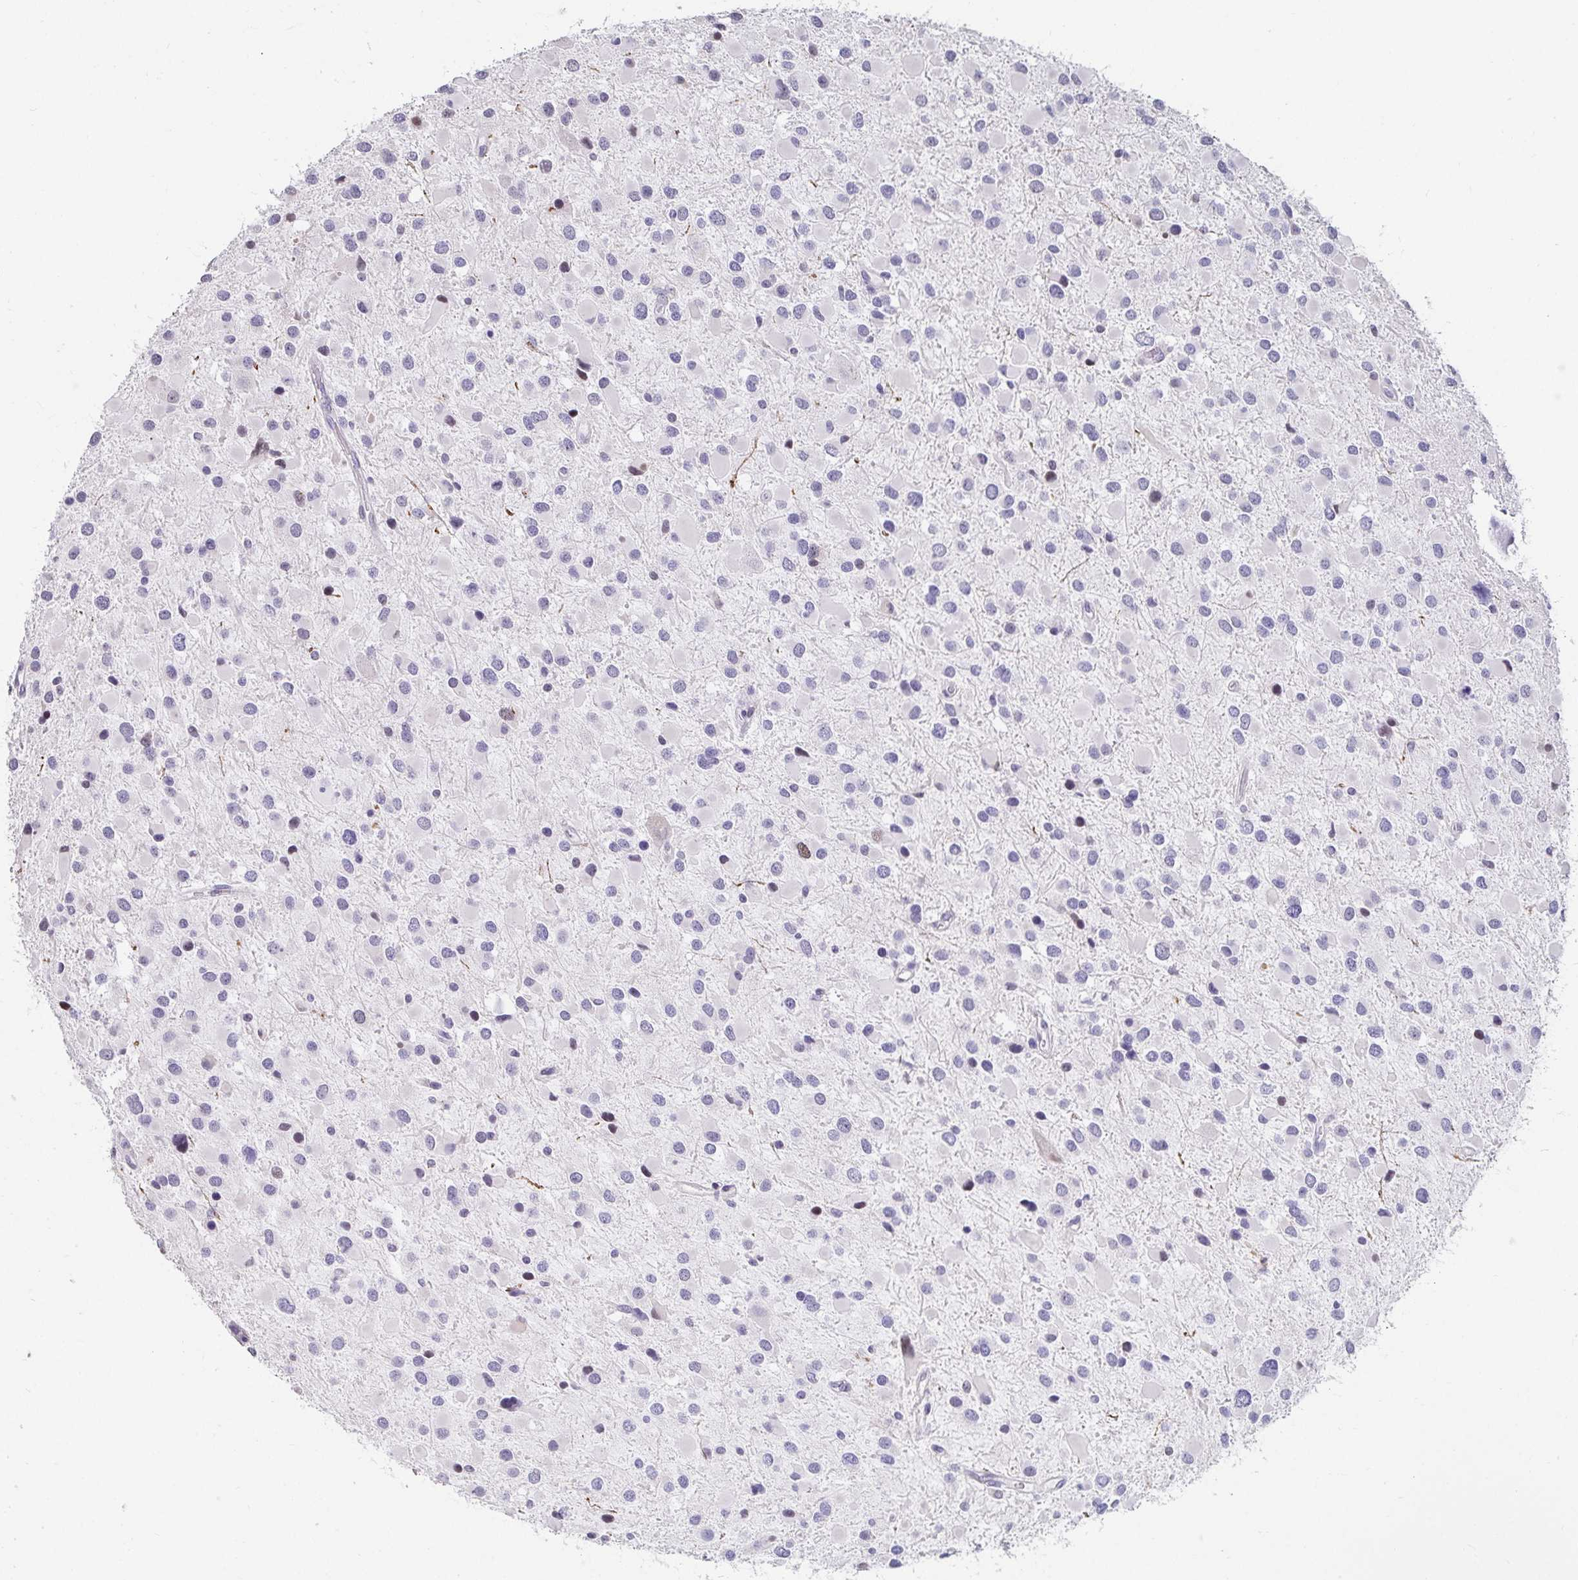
{"staining": {"intensity": "negative", "quantity": "none", "location": "none"}, "tissue": "glioma", "cell_type": "Tumor cells", "image_type": "cancer", "snomed": [{"axis": "morphology", "description": "Glioma, malignant, Low grade"}, {"axis": "topography", "description": "Brain"}], "caption": "This photomicrograph is of glioma stained with IHC to label a protein in brown with the nuclei are counter-stained blue. There is no expression in tumor cells.", "gene": "ANLN", "patient": {"sex": "female", "age": 32}}